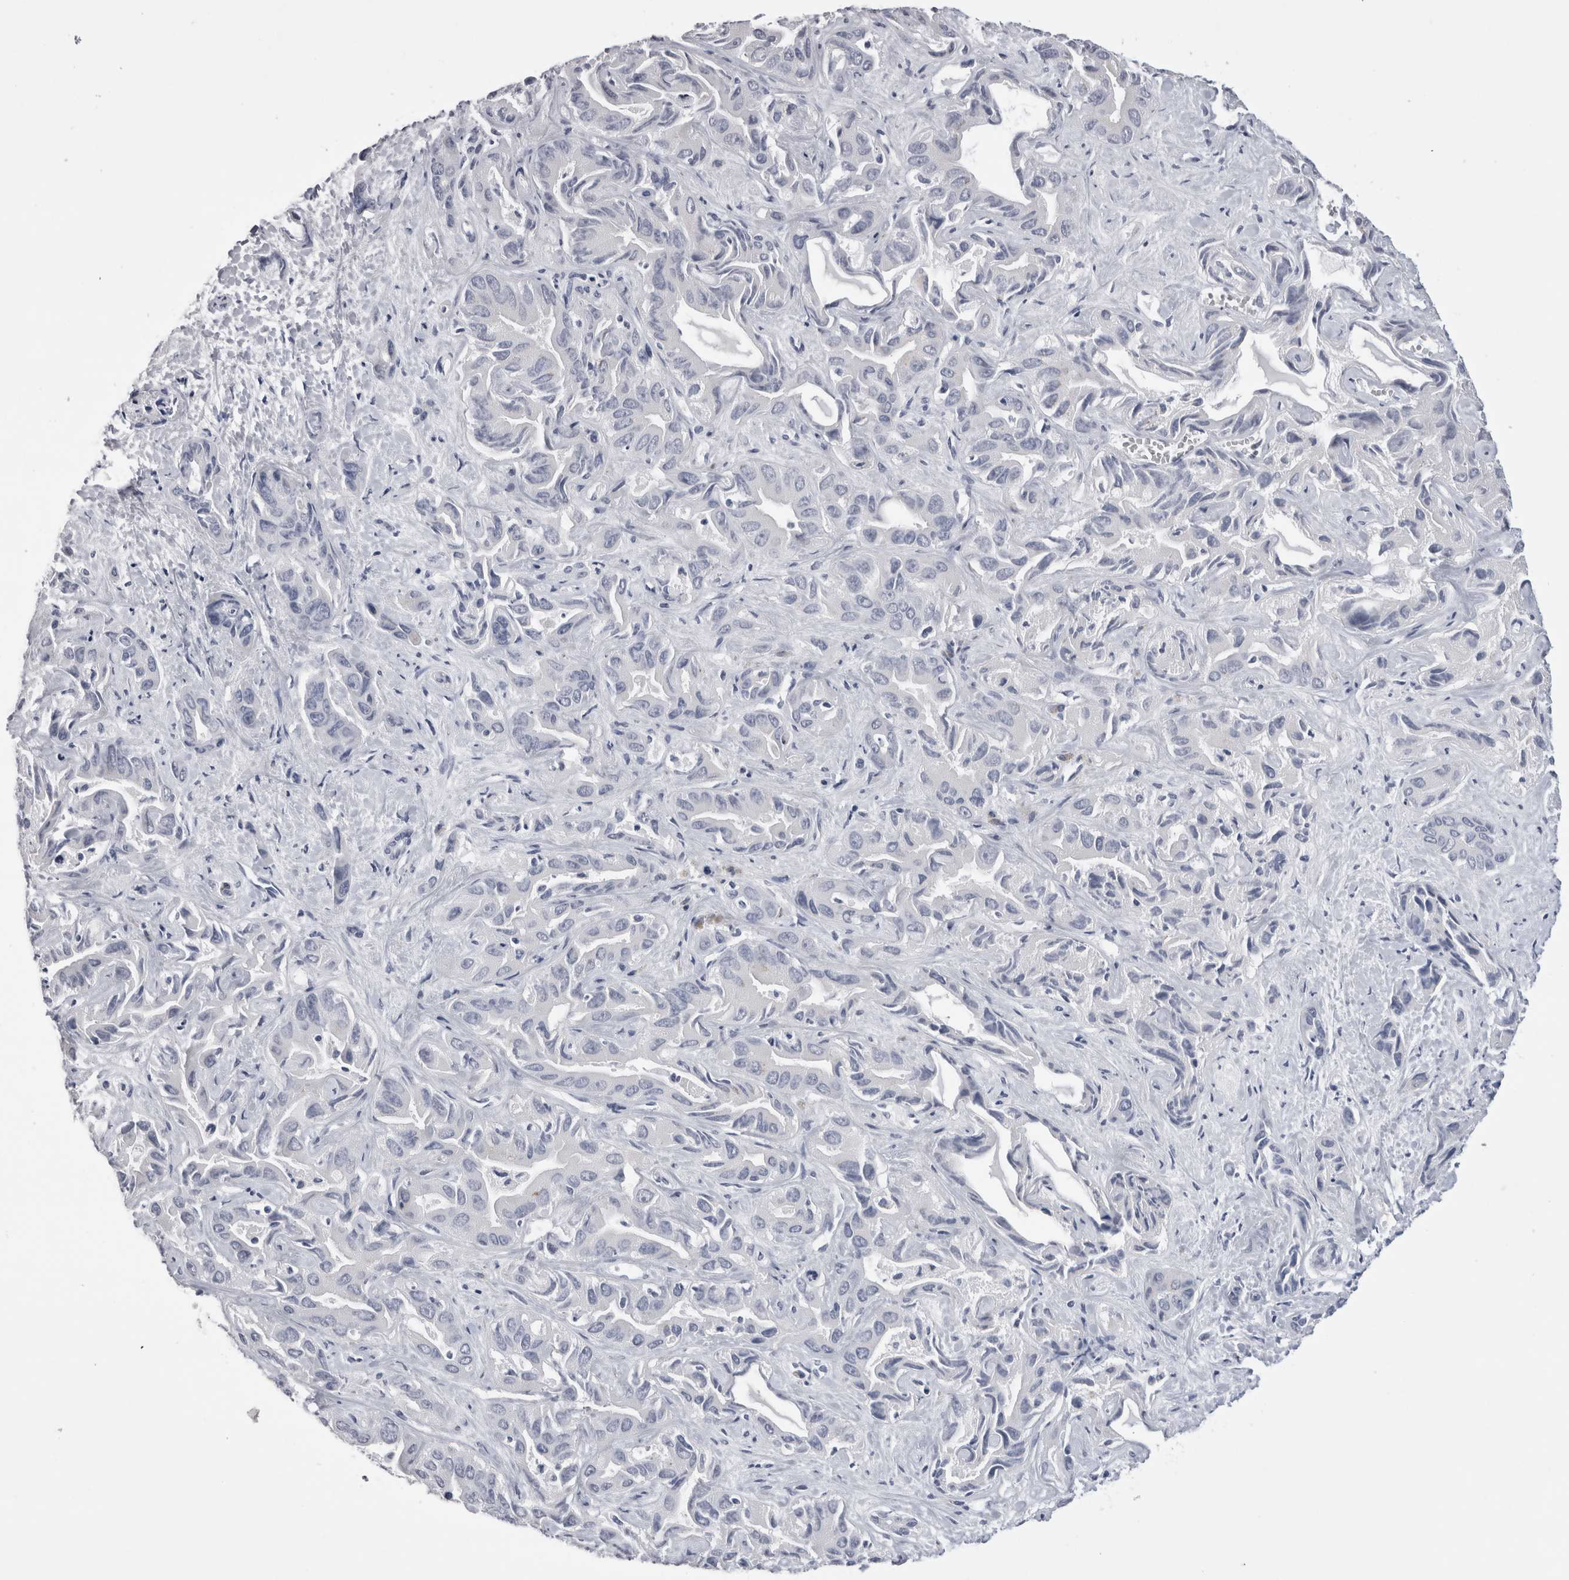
{"staining": {"intensity": "negative", "quantity": "none", "location": "none"}, "tissue": "liver cancer", "cell_type": "Tumor cells", "image_type": "cancer", "snomed": [{"axis": "morphology", "description": "Cholangiocarcinoma"}, {"axis": "topography", "description": "Liver"}], "caption": "There is no significant staining in tumor cells of cholangiocarcinoma (liver).", "gene": "DHRS4", "patient": {"sex": "female", "age": 52}}